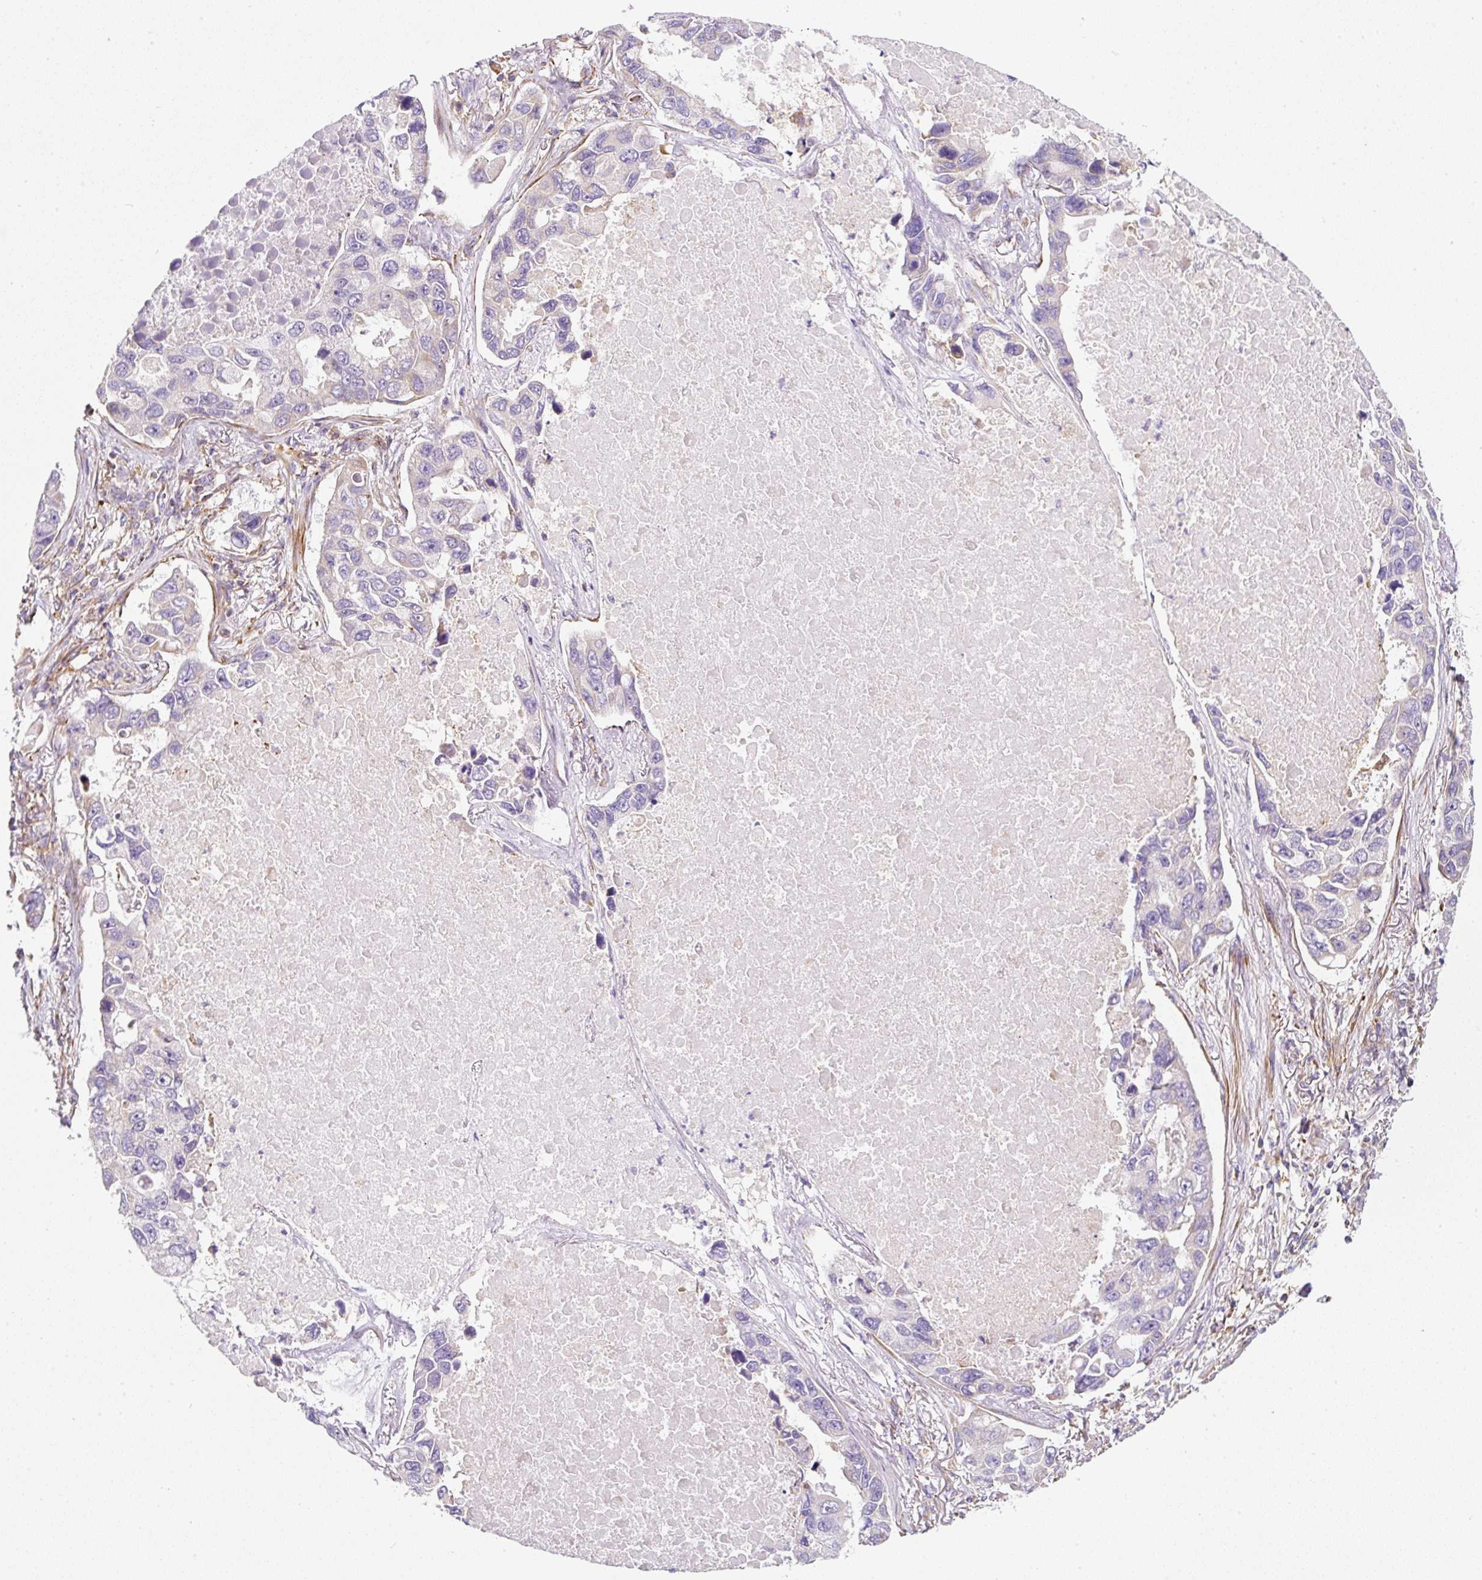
{"staining": {"intensity": "negative", "quantity": "none", "location": "none"}, "tissue": "lung cancer", "cell_type": "Tumor cells", "image_type": "cancer", "snomed": [{"axis": "morphology", "description": "Adenocarcinoma, NOS"}, {"axis": "topography", "description": "Lung"}], "caption": "Immunohistochemistry of human adenocarcinoma (lung) reveals no staining in tumor cells.", "gene": "ERAP2", "patient": {"sex": "male", "age": 64}}